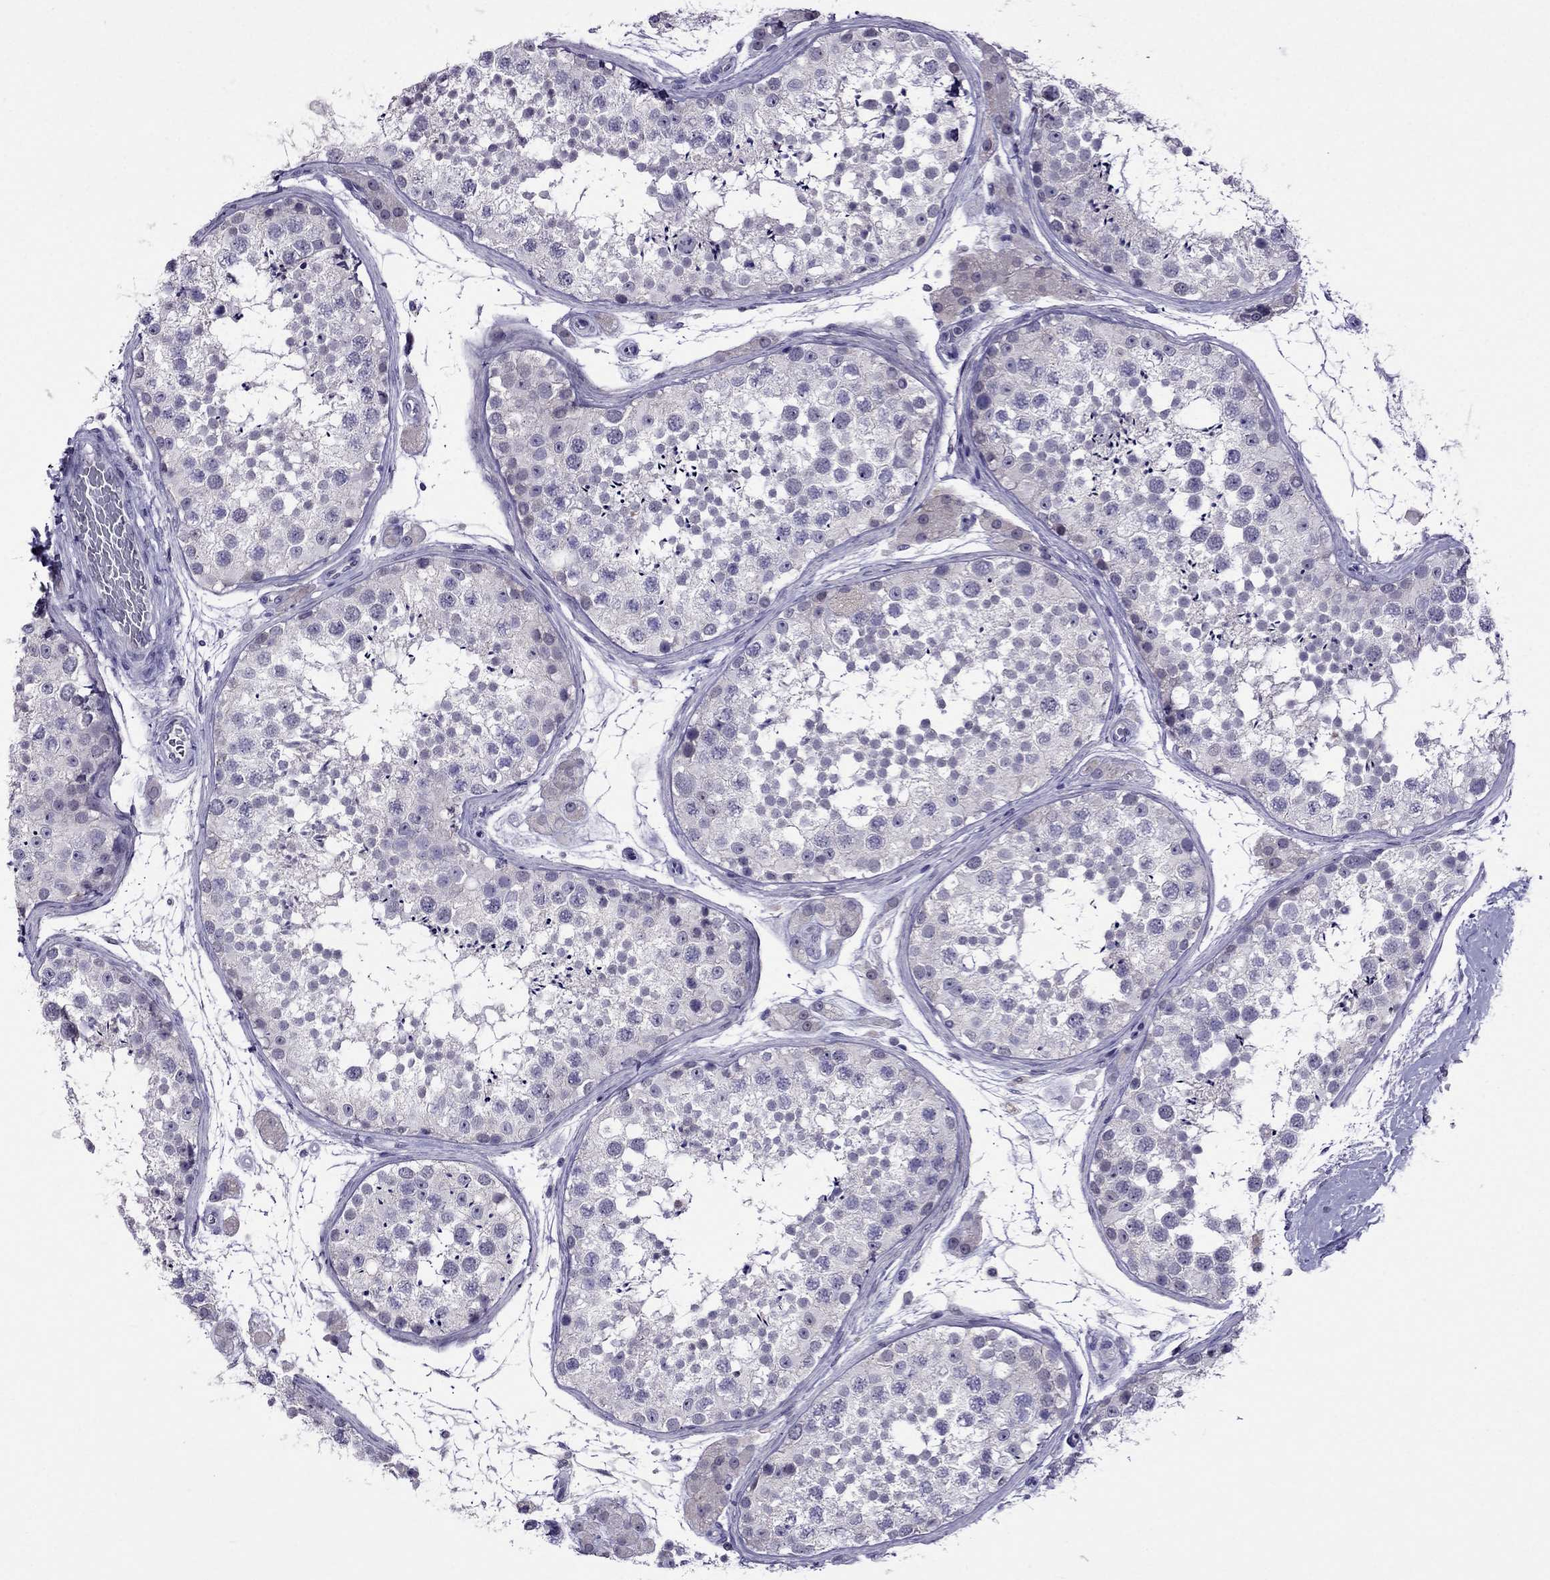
{"staining": {"intensity": "negative", "quantity": "none", "location": "none"}, "tissue": "testis", "cell_type": "Cells in seminiferous ducts", "image_type": "normal", "snomed": [{"axis": "morphology", "description": "Normal tissue, NOS"}, {"axis": "topography", "description": "Testis"}], "caption": "High power microscopy image of an immunohistochemistry (IHC) histopathology image of benign testis, revealing no significant staining in cells in seminiferous ducts.", "gene": "SPTBN4", "patient": {"sex": "male", "age": 41}}